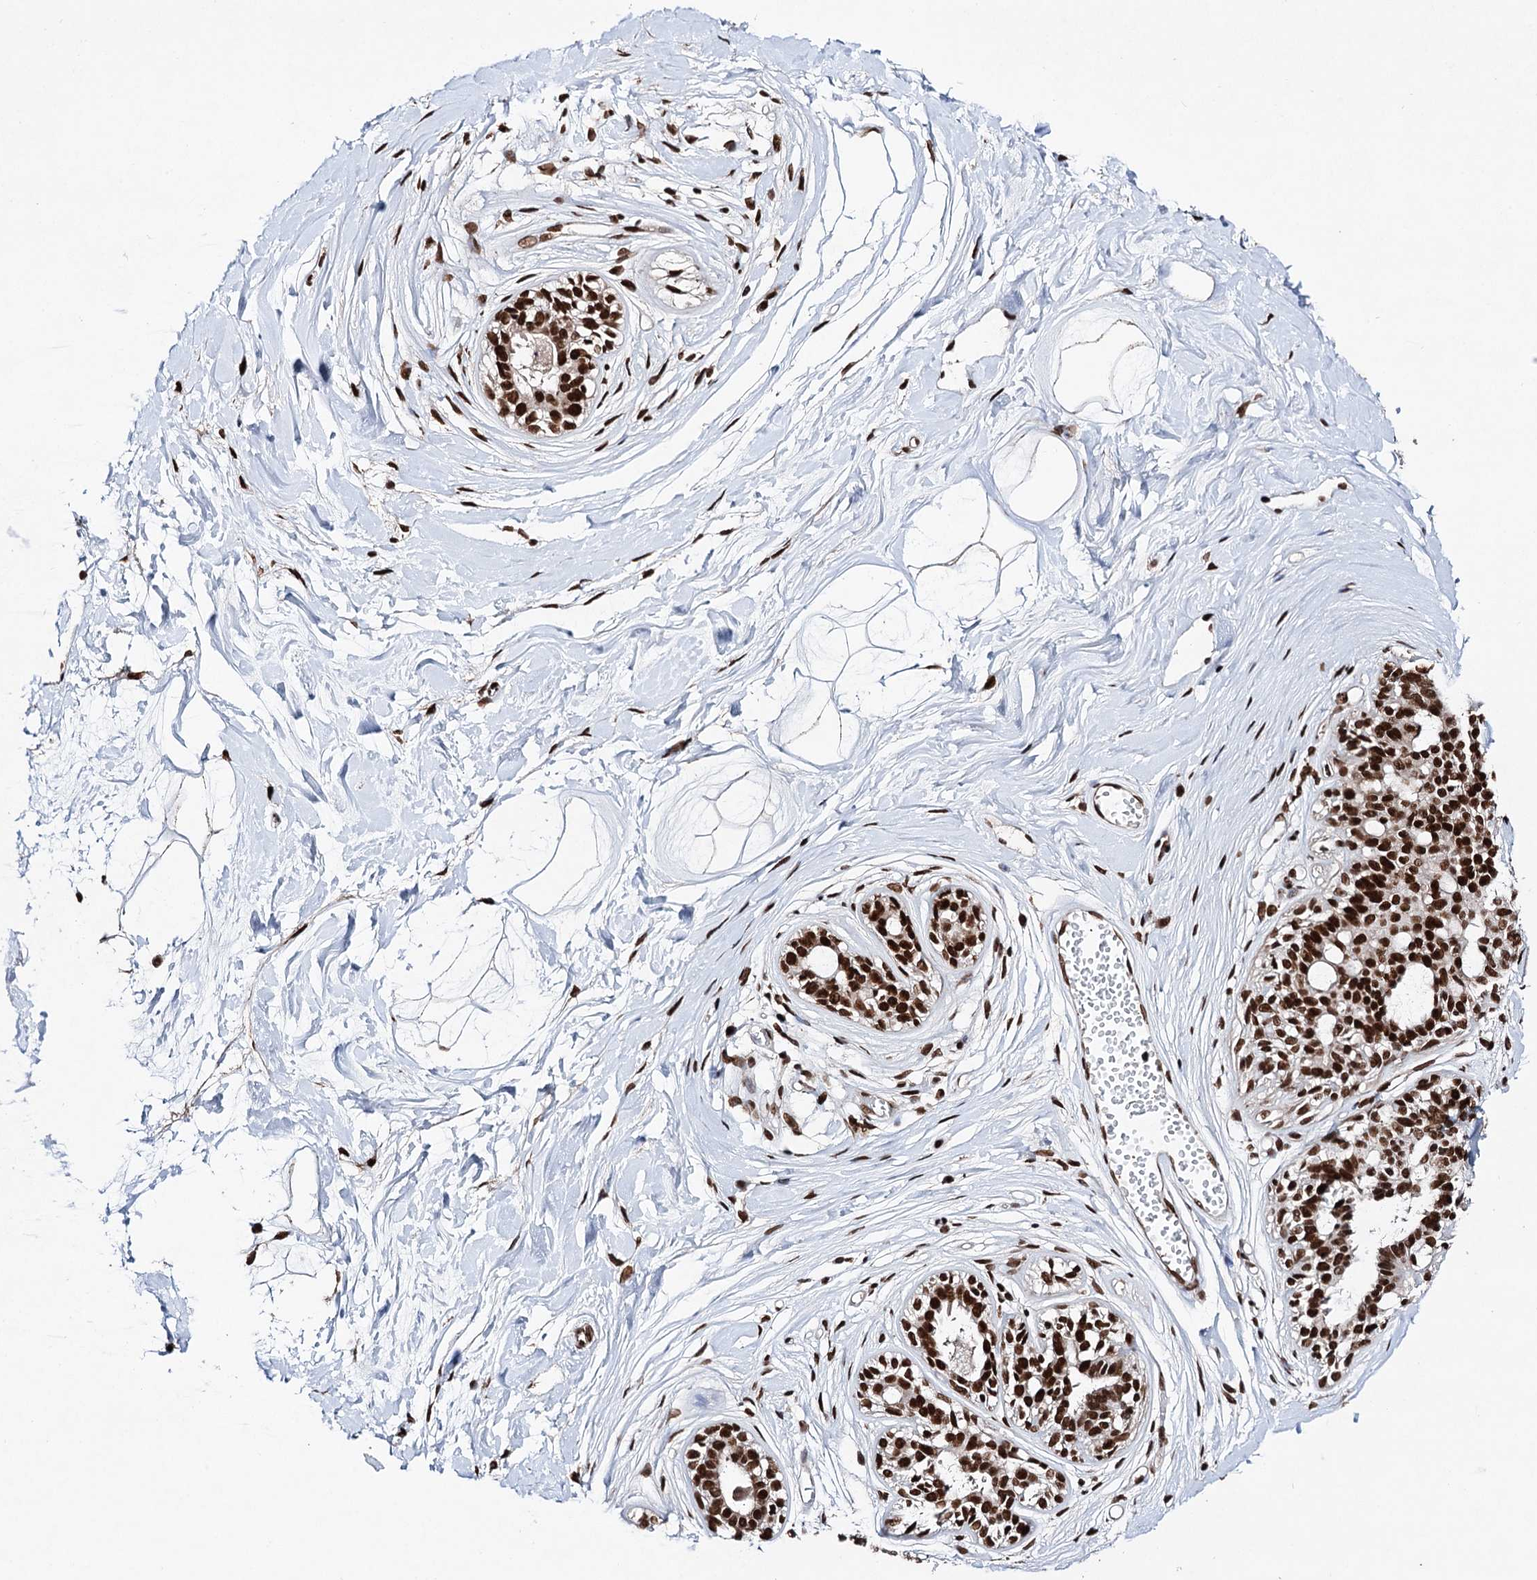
{"staining": {"intensity": "strong", "quantity": "25%-75%", "location": "nuclear"}, "tissue": "breast", "cell_type": "Adipocytes", "image_type": "normal", "snomed": [{"axis": "morphology", "description": "Normal tissue, NOS"}, {"axis": "topography", "description": "Breast"}], "caption": "Immunohistochemical staining of normal breast shows 25%-75% levels of strong nuclear protein expression in approximately 25%-75% of adipocytes.", "gene": "MATR3", "patient": {"sex": "female", "age": 45}}